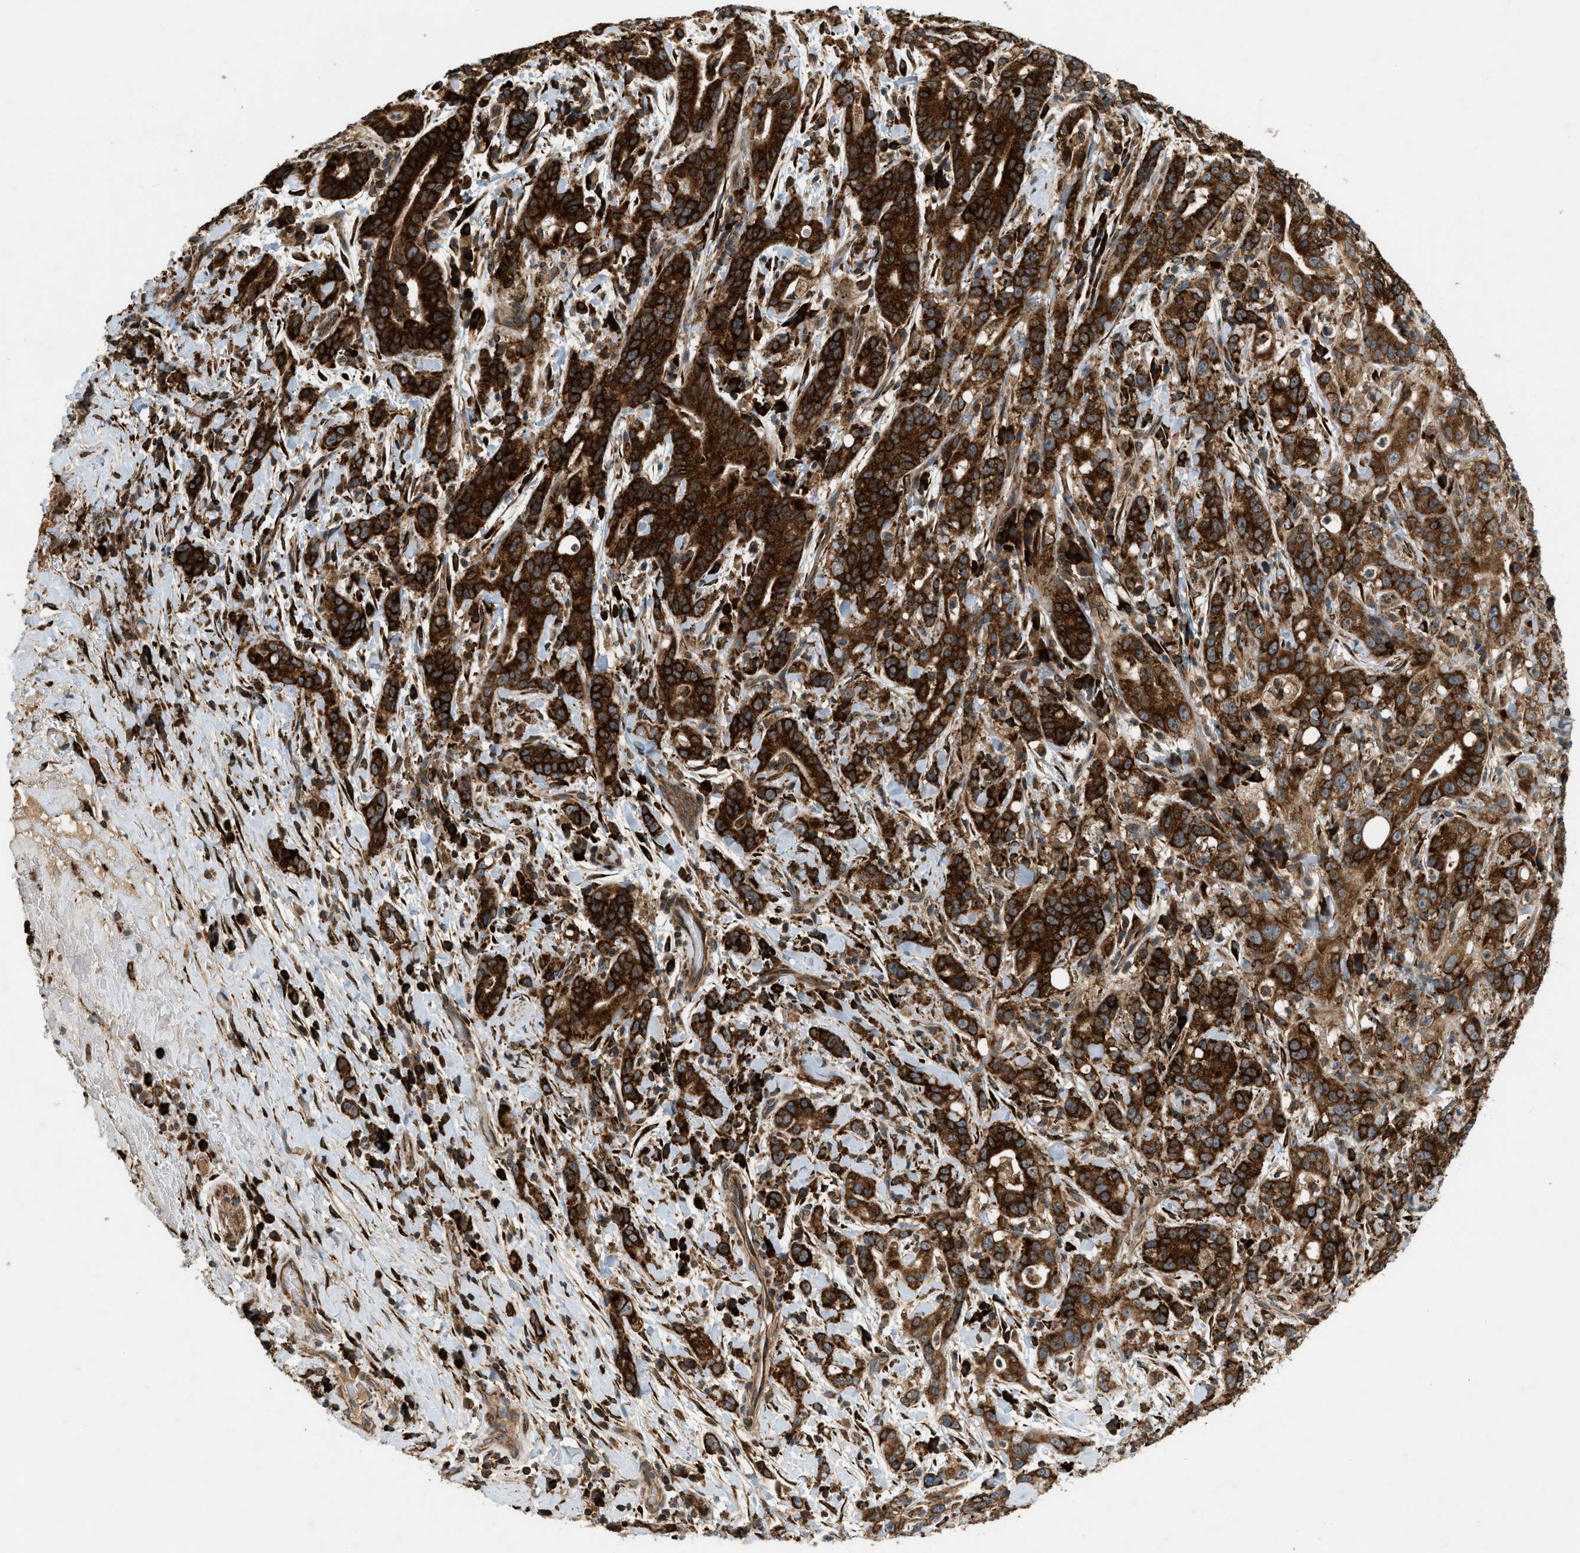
{"staining": {"intensity": "strong", "quantity": ">75%", "location": "cytoplasmic/membranous"}, "tissue": "liver cancer", "cell_type": "Tumor cells", "image_type": "cancer", "snomed": [{"axis": "morphology", "description": "Cholangiocarcinoma"}, {"axis": "topography", "description": "Liver"}], "caption": "An image of human liver cholangiocarcinoma stained for a protein displays strong cytoplasmic/membranous brown staining in tumor cells.", "gene": "PCDH18", "patient": {"sex": "female", "age": 38}}